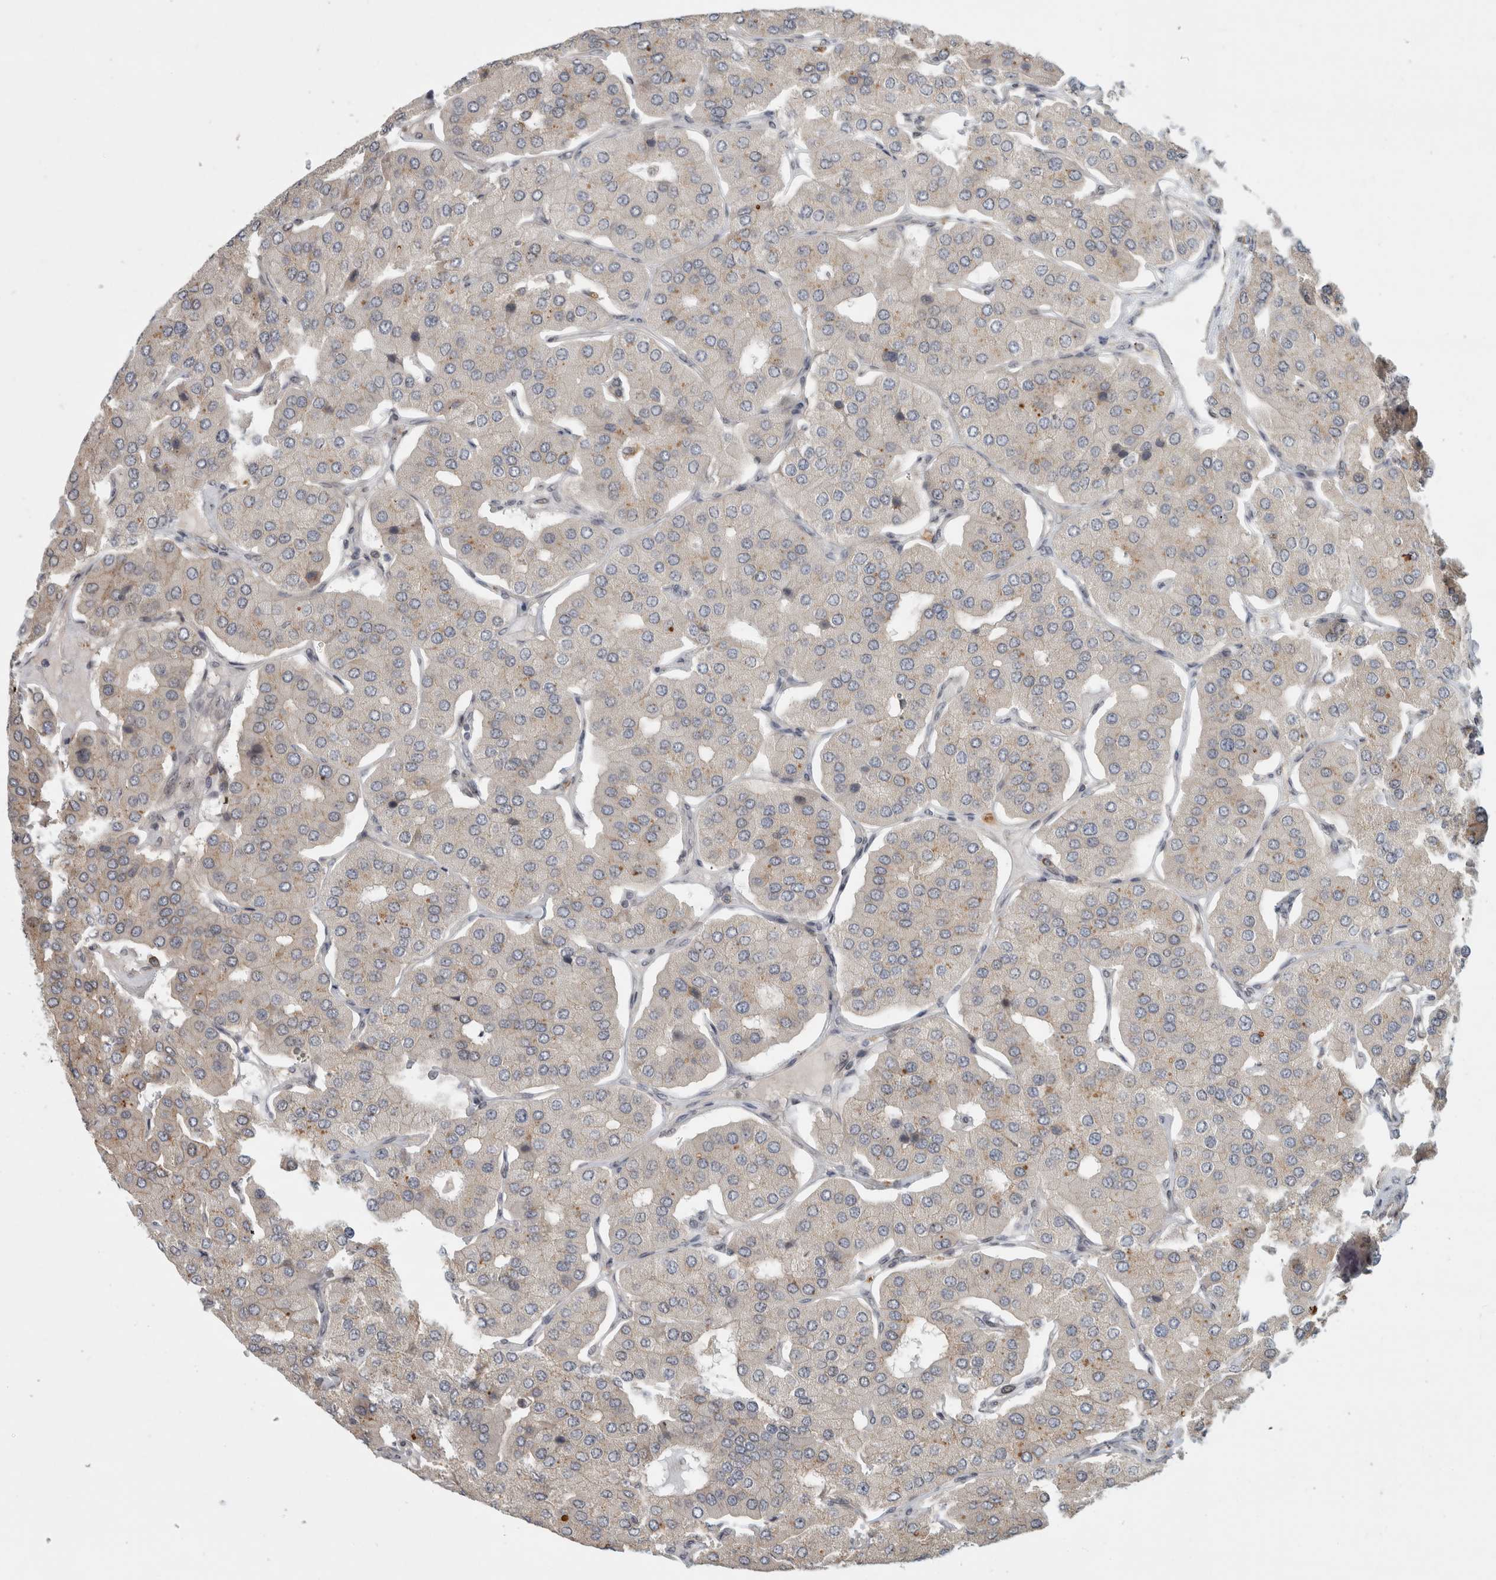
{"staining": {"intensity": "moderate", "quantity": "<25%", "location": "cytoplasmic/membranous,nuclear"}, "tissue": "parathyroid gland", "cell_type": "Glandular cells", "image_type": "normal", "snomed": [{"axis": "morphology", "description": "Normal tissue, NOS"}, {"axis": "morphology", "description": "Adenoma, NOS"}, {"axis": "topography", "description": "Parathyroid gland"}], "caption": "High-magnification brightfield microscopy of normal parathyroid gland stained with DAB (brown) and counterstained with hematoxylin (blue). glandular cells exhibit moderate cytoplasmic/membranous,nuclear expression is appreciated in about<25% of cells.", "gene": "NAB2", "patient": {"sex": "female", "age": 86}}